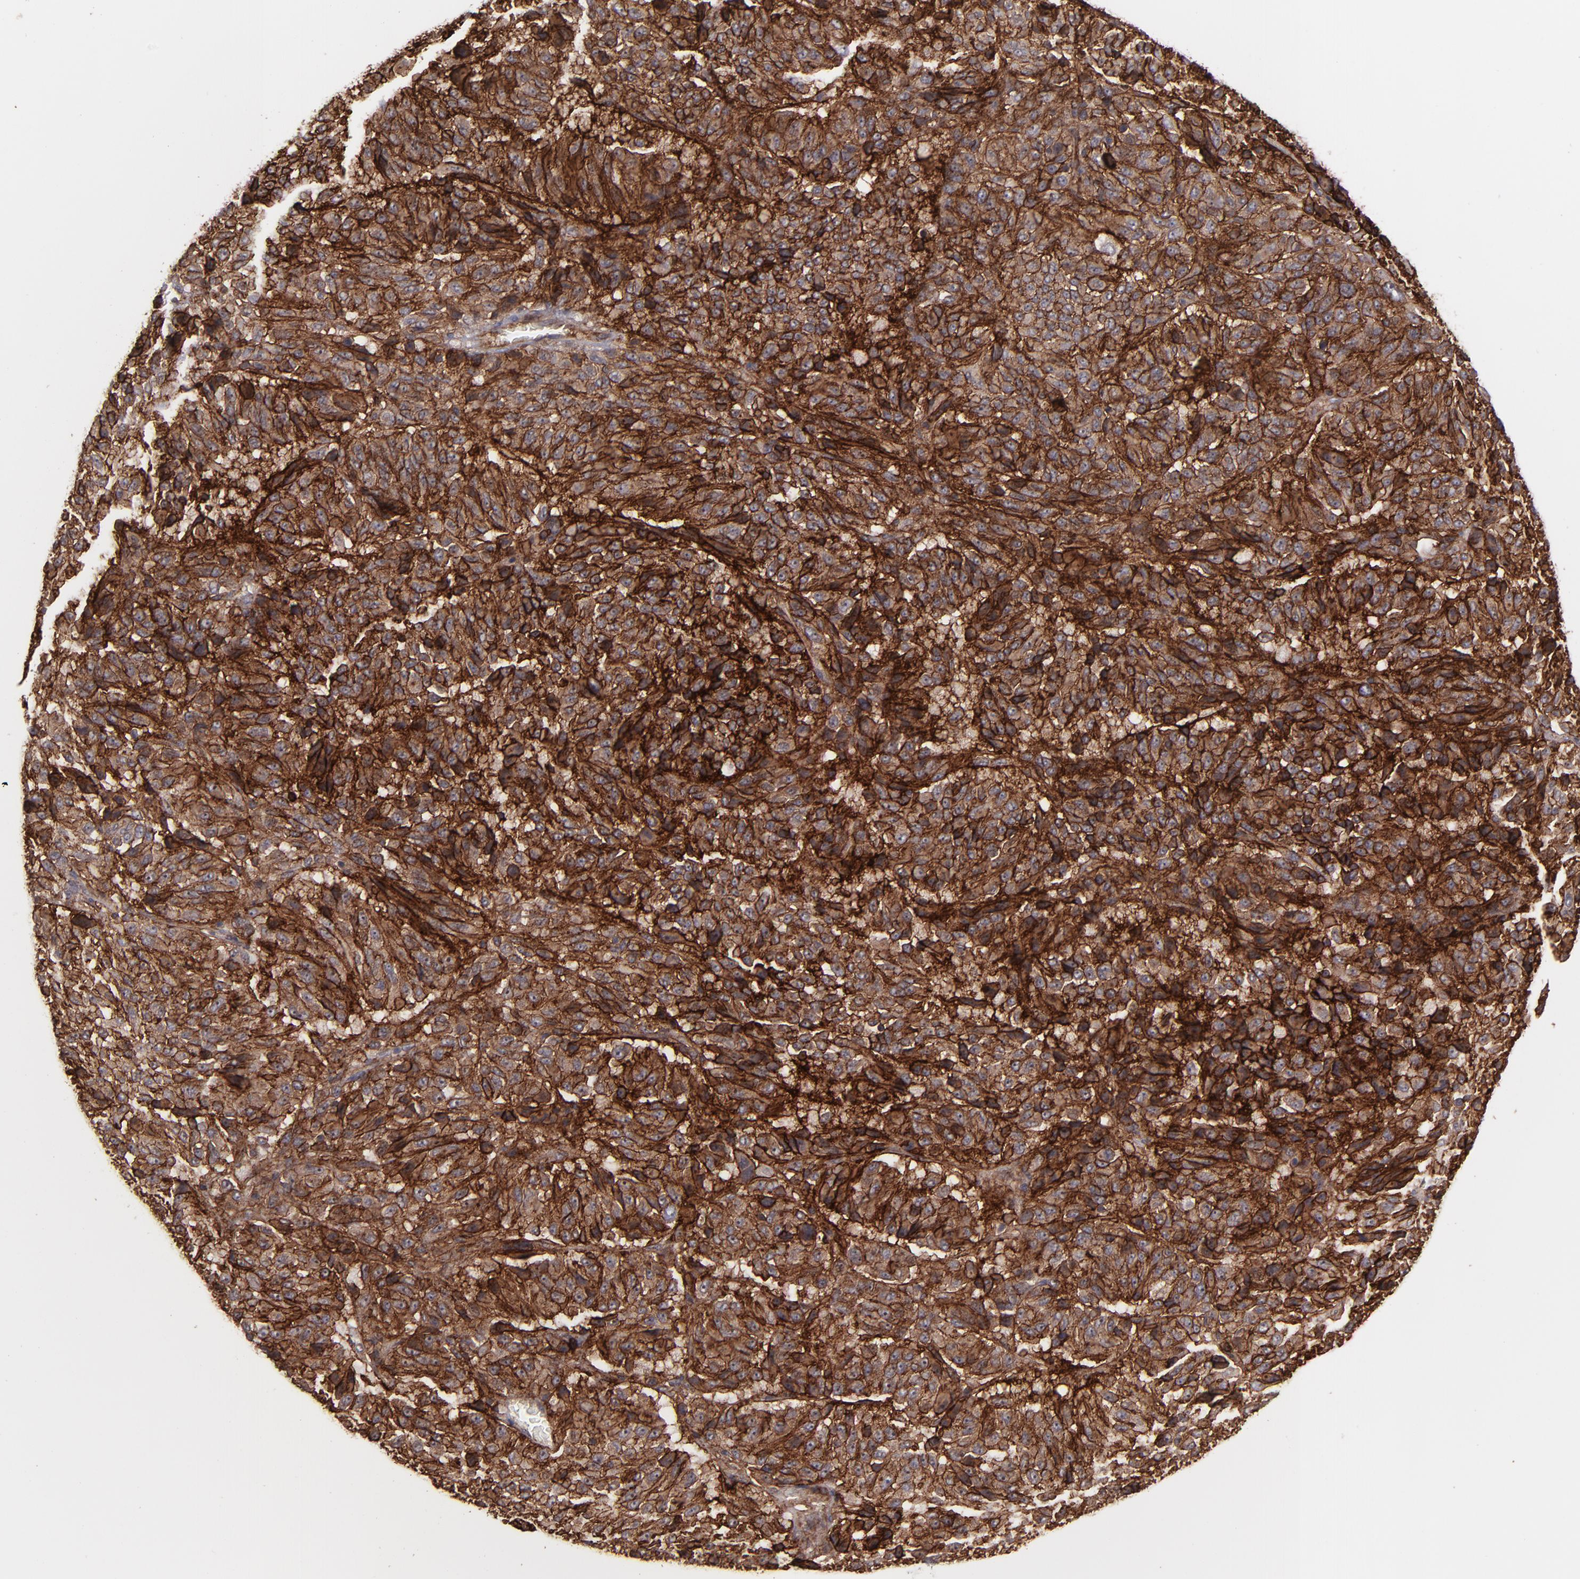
{"staining": {"intensity": "strong", "quantity": ">75%", "location": "cytoplasmic/membranous"}, "tissue": "melanoma", "cell_type": "Tumor cells", "image_type": "cancer", "snomed": [{"axis": "morphology", "description": "Malignant melanoma, Metastatic site"}, {"axis": "topography", "description": "Lung"}], "caption": "A high amount of strong cytoplasmic/membranous positivity is appreciated in approximately >75% of tumor cells in melanoma tissue.", "gene": "ICAM1", "patient": {"sex": "male", "age": 64}}